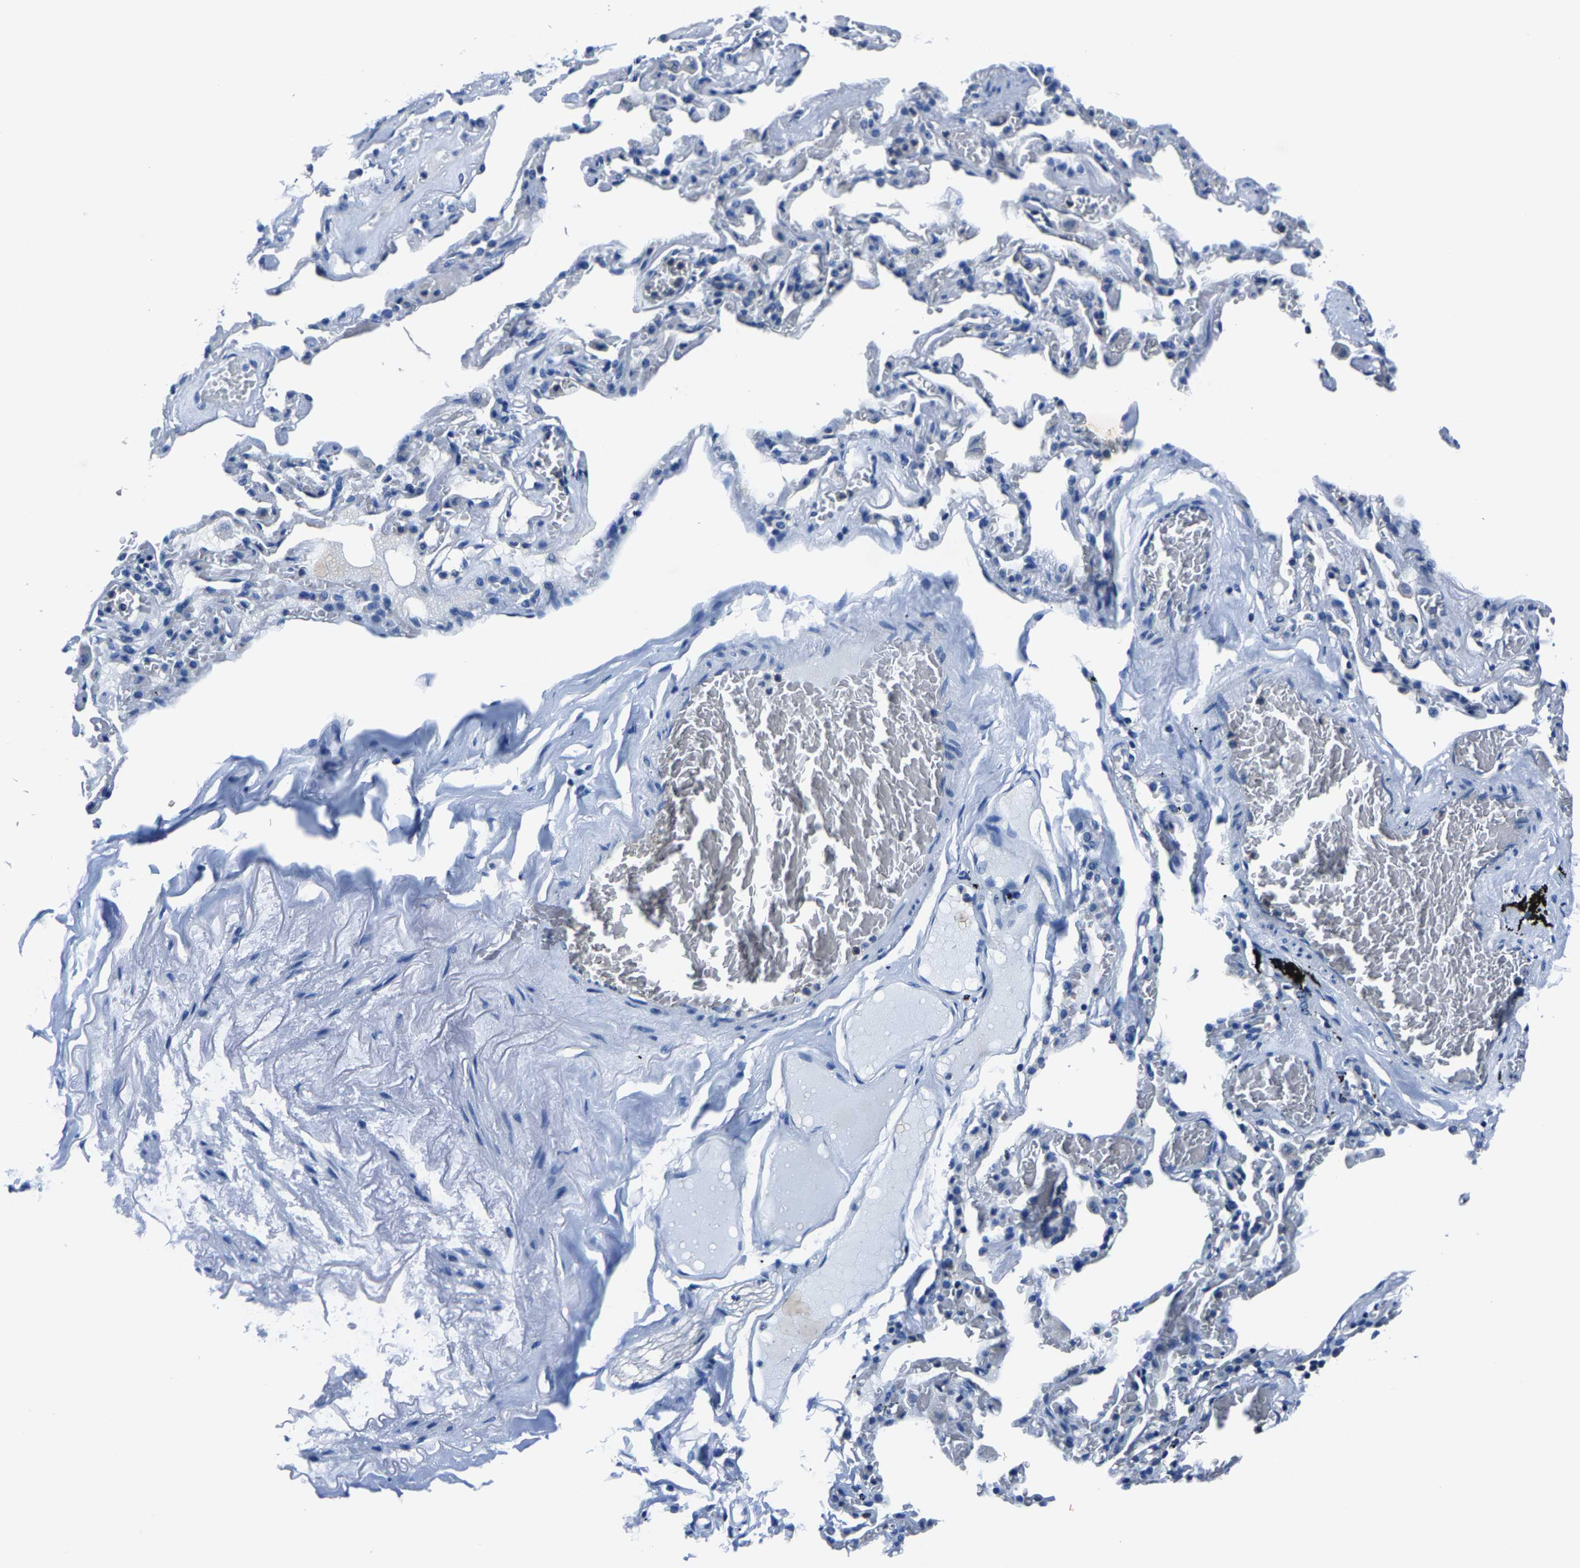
{"staining": {"intensity": "negative", "quantity": "none", "location": "none"}, "tissue": "adipose tissue", "cell_type": "Adipocytes", "image_type": "normal", "snomed": [{"axis": "morphology", "description": "Normal tissue, NOS"}, {"axis": "topography", "description": "Cartilage tissue"}, {"axis": "topography", "description": "Lung"}], "caption": "Adipocytes are negative for brown protein staining in normal adipose tissue. (Brightfield microscopy of DAB (3,3'-diaminobenzidine) IHC at high magnification).", "gene": "ALDOB", "patient": {"sex": "female", "age": 77}}